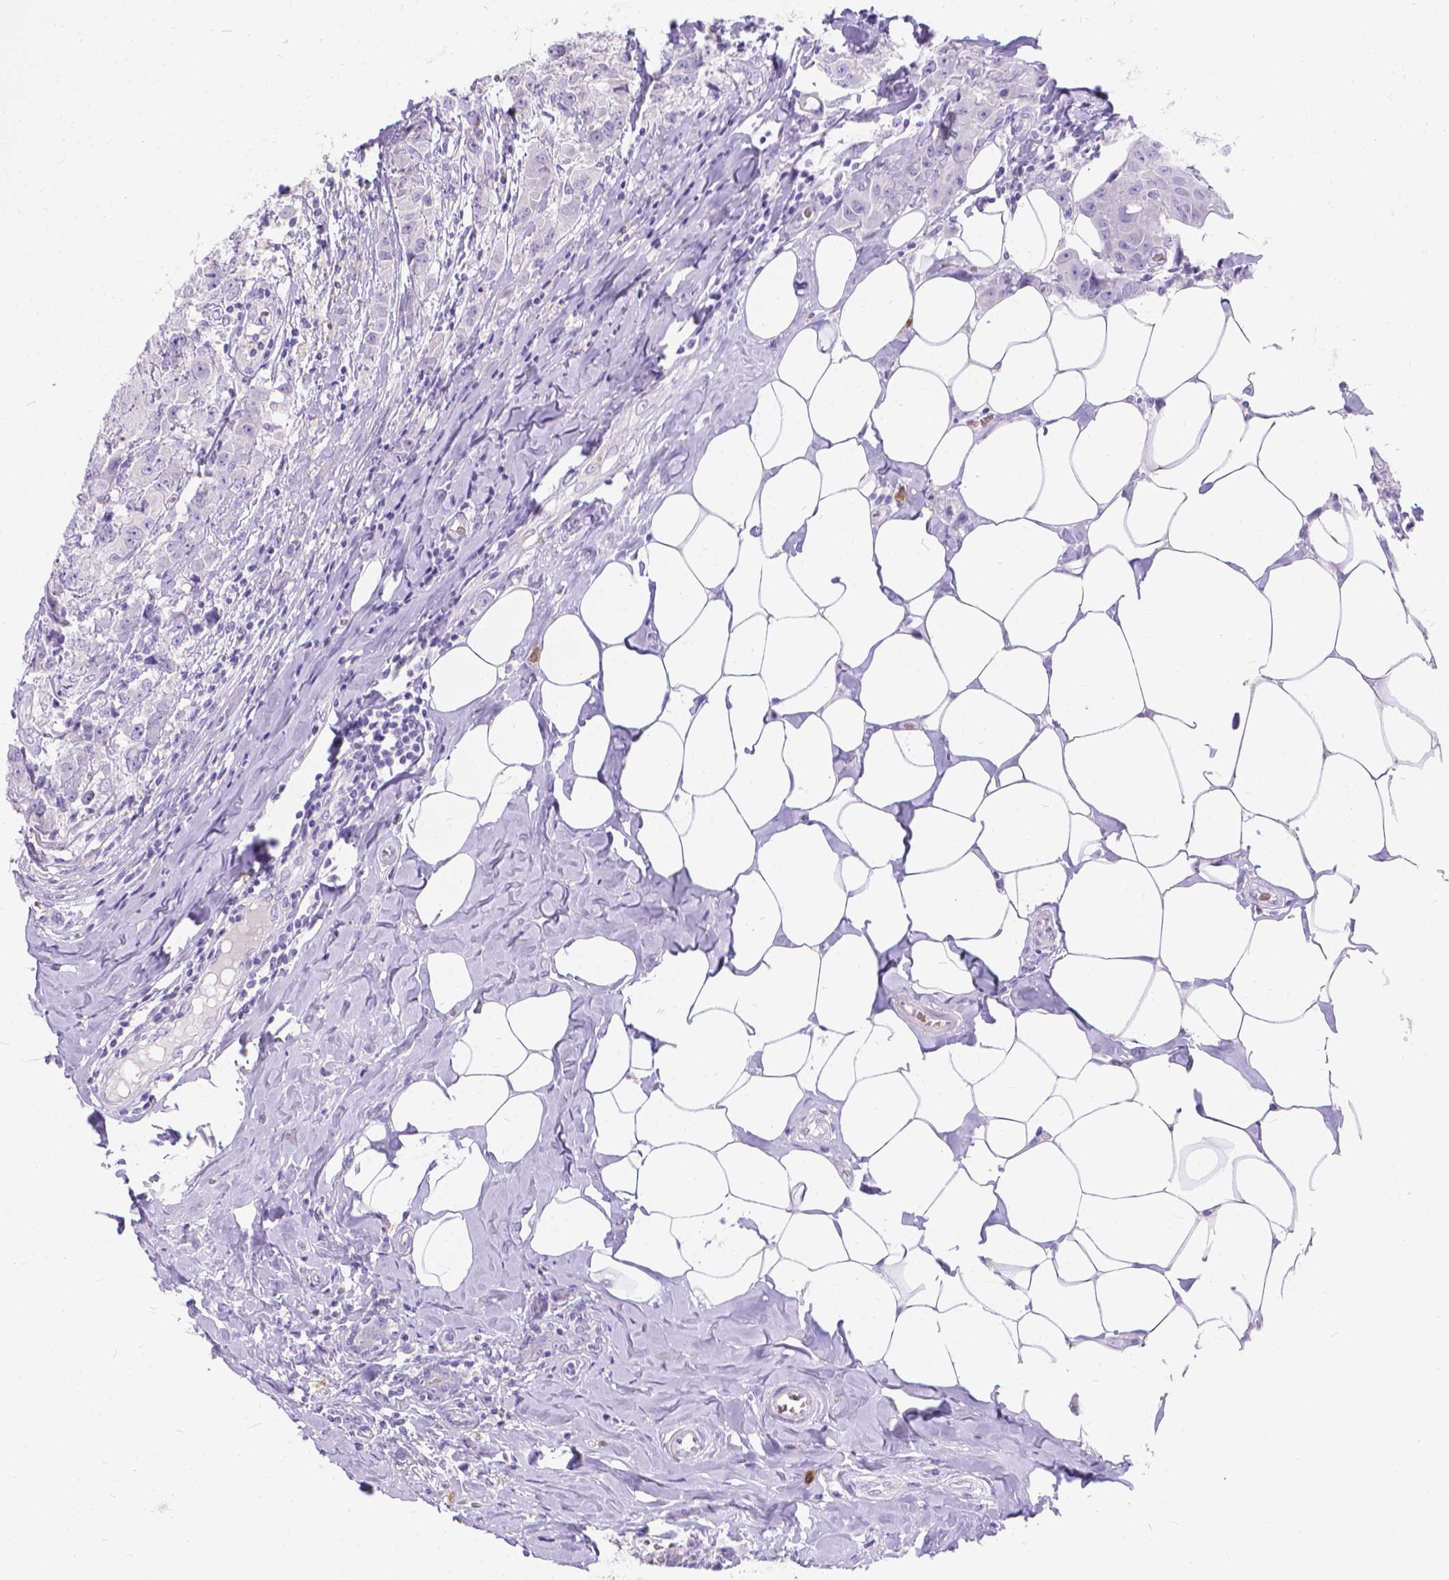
{"staining": {"intensity": "negative", "quantity": "none", "location": "none"}, "tissue": "breast cancer", "cell_type": "Tumor cells", "image_type": "cancer", "snomed": [{"axis": "morphology", "description": "Normal tissue, NOS"}, {"axis": "morphology", "description": "Duct carcinoma"}, {"axis": "topography", "description": "Breast"}], "caption": "IHC image of breast cancer (infiltrating ductal carcinoma) stained for a protein (brown), which displays no positivity in tumor cells. (Stains: DAB (3,3'-diaminobenzidine) immunohistochemistry with hematoxylin counter stain, Microscopy: brightfield microscopy at high magnification).", "gene": "GNRHR", "patient": {"sex": "female", "age": 43}}